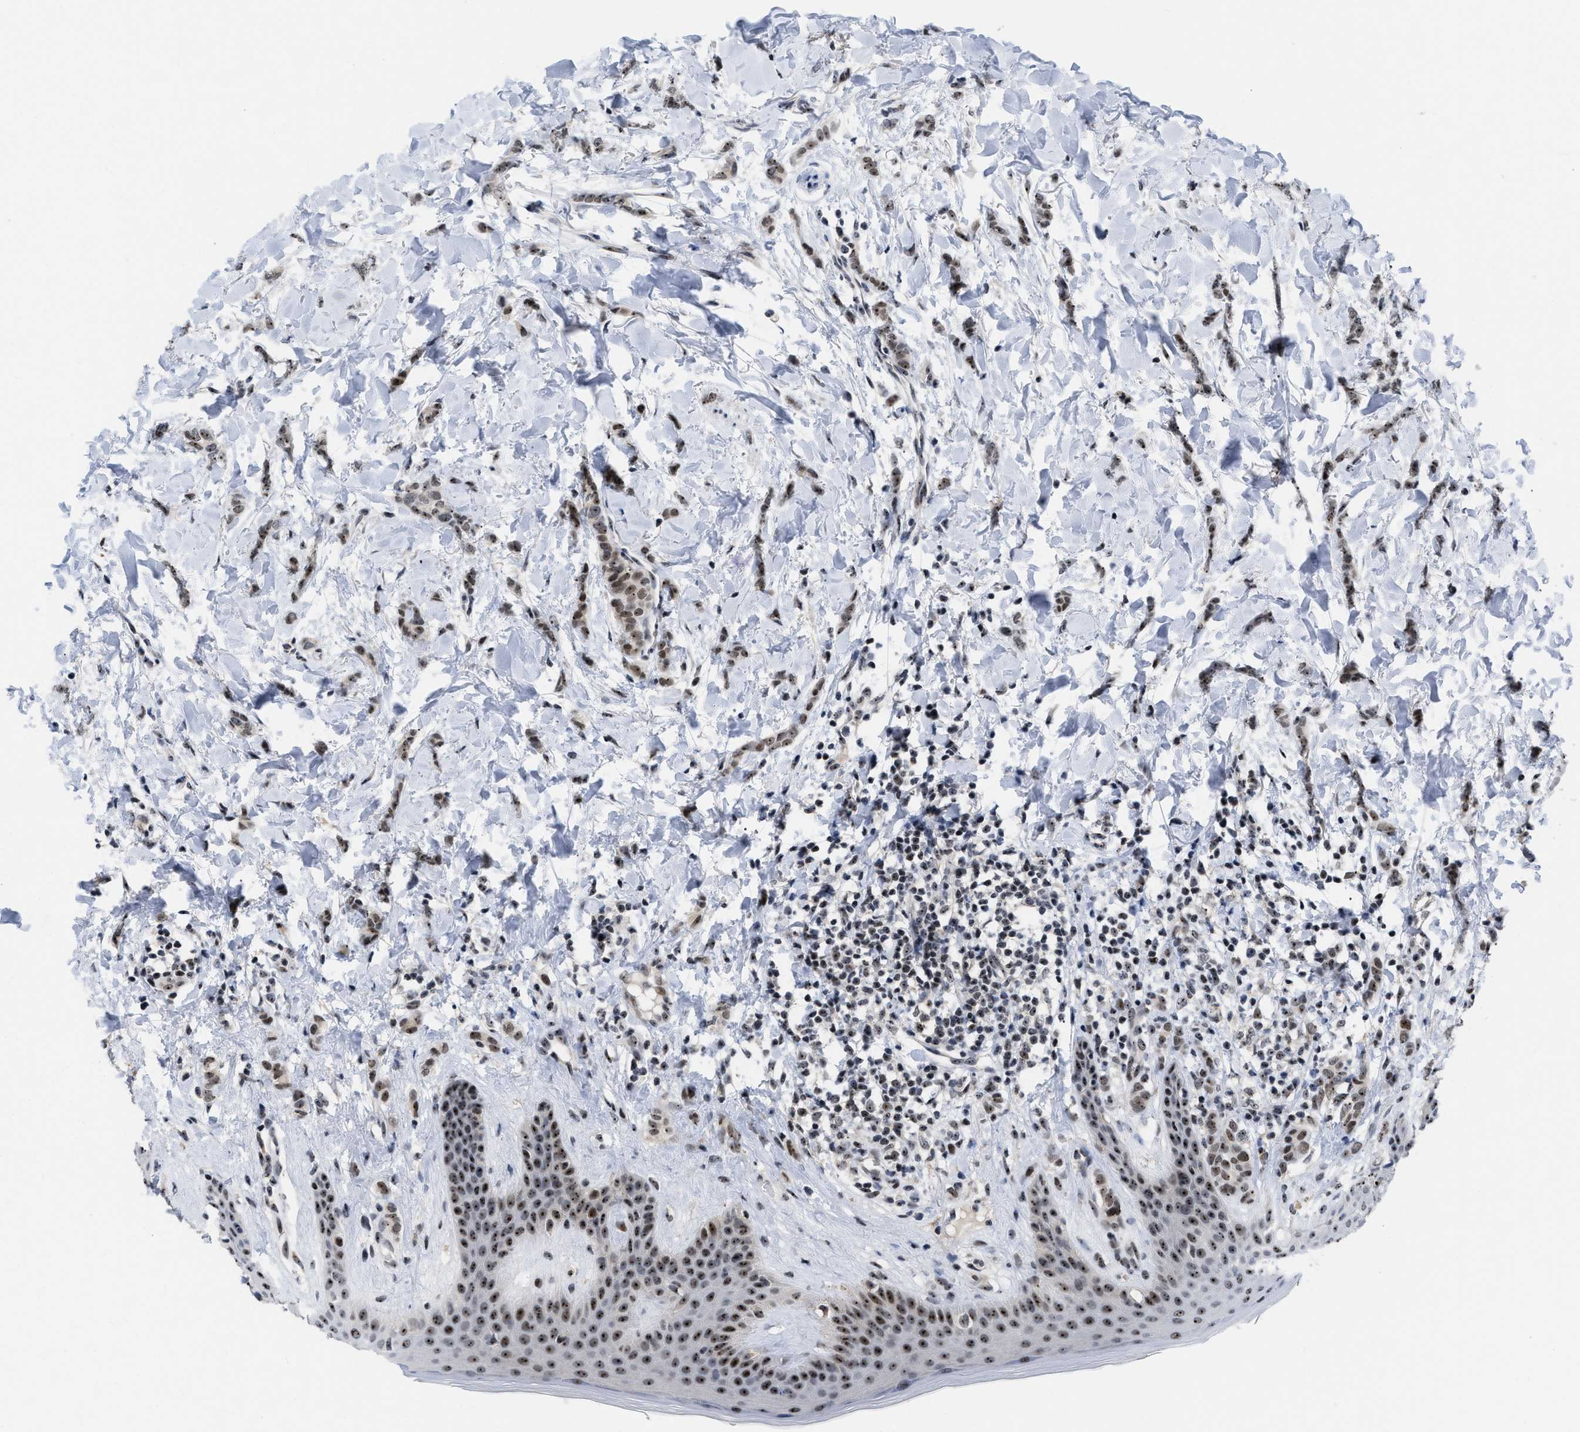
{"staining": {"intensity": "moderate", "quantity": ">75%", "location": "nuclear"}, "tissue": "breast cancer", "cell_type": "Tumor cells", "image_type": "cancer", "snomed": [{"axis": "morphology", "description": "Lobular carcinoma"}, {"axis": "topography", "description": "Skin"}, {"axis": "topography", "description": "Breast"}], "caption": "Protein staining shows moderate nuclear staining in approximately >75% of tumor cells in breast lobular carcinoma. The staining is performed using DAB brown chromogen to label protein expression. The nuclei are counter-stained blue using hematoxylin.", "gene": "NOP58", "patient": {"sex": "female", "age": 46}}